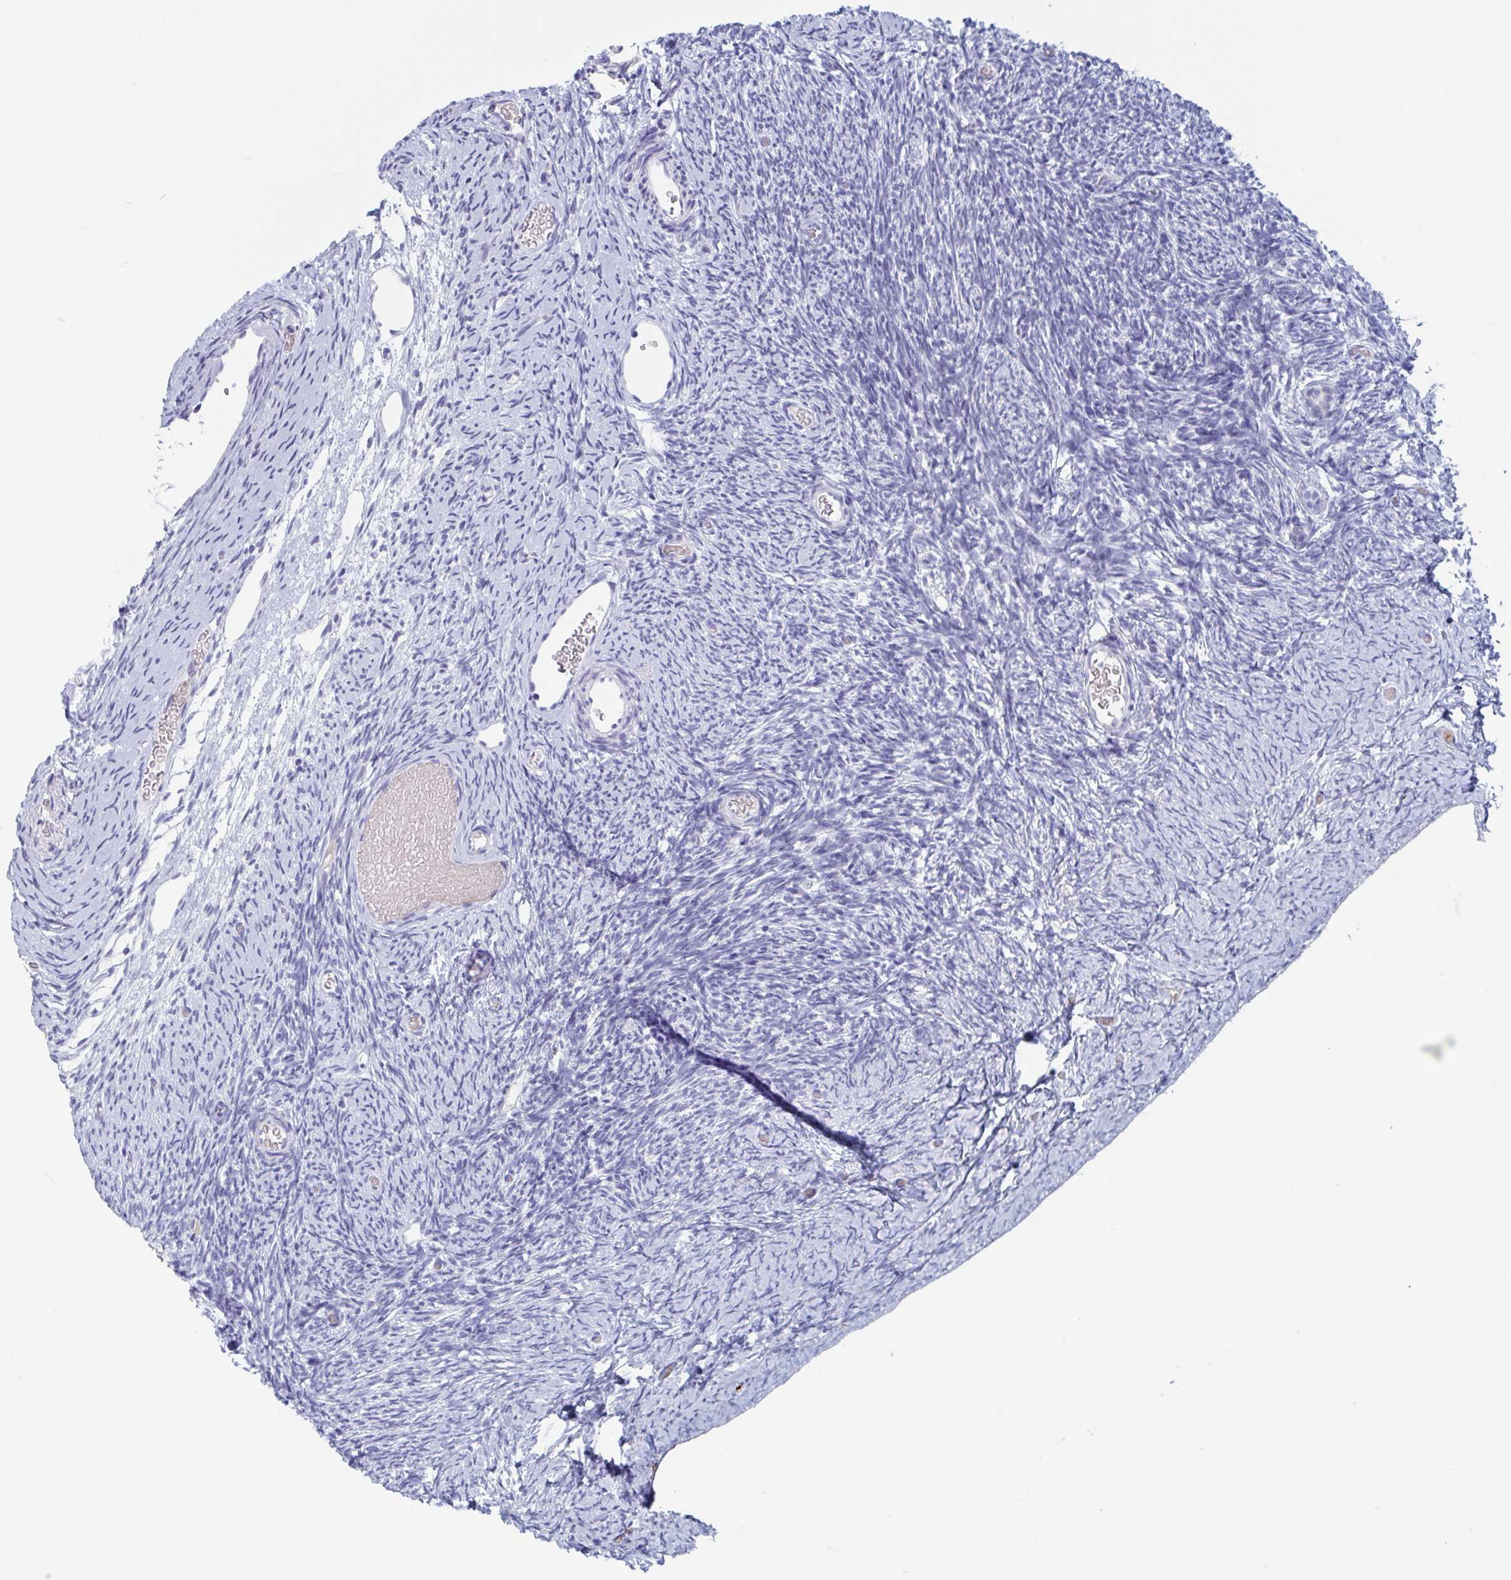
{"staining": {"intensity": "negative", "quantity": "none", "location": "none"}, "tissue": "ovary", "cell_type": "Ovarian stroma cells", "image_type": "normal", "snomed": [{"axis": "morphology", "description": "Normal tissue, NOS"}, {"axis": "topography", "description": "Ovary"}], "caption": "Protein analysis of benign ovary exhibits no significant positivity in ovarian stroma cells.", "gene": "DPEP3", "patient": {"sex": "female", "age": 39}}